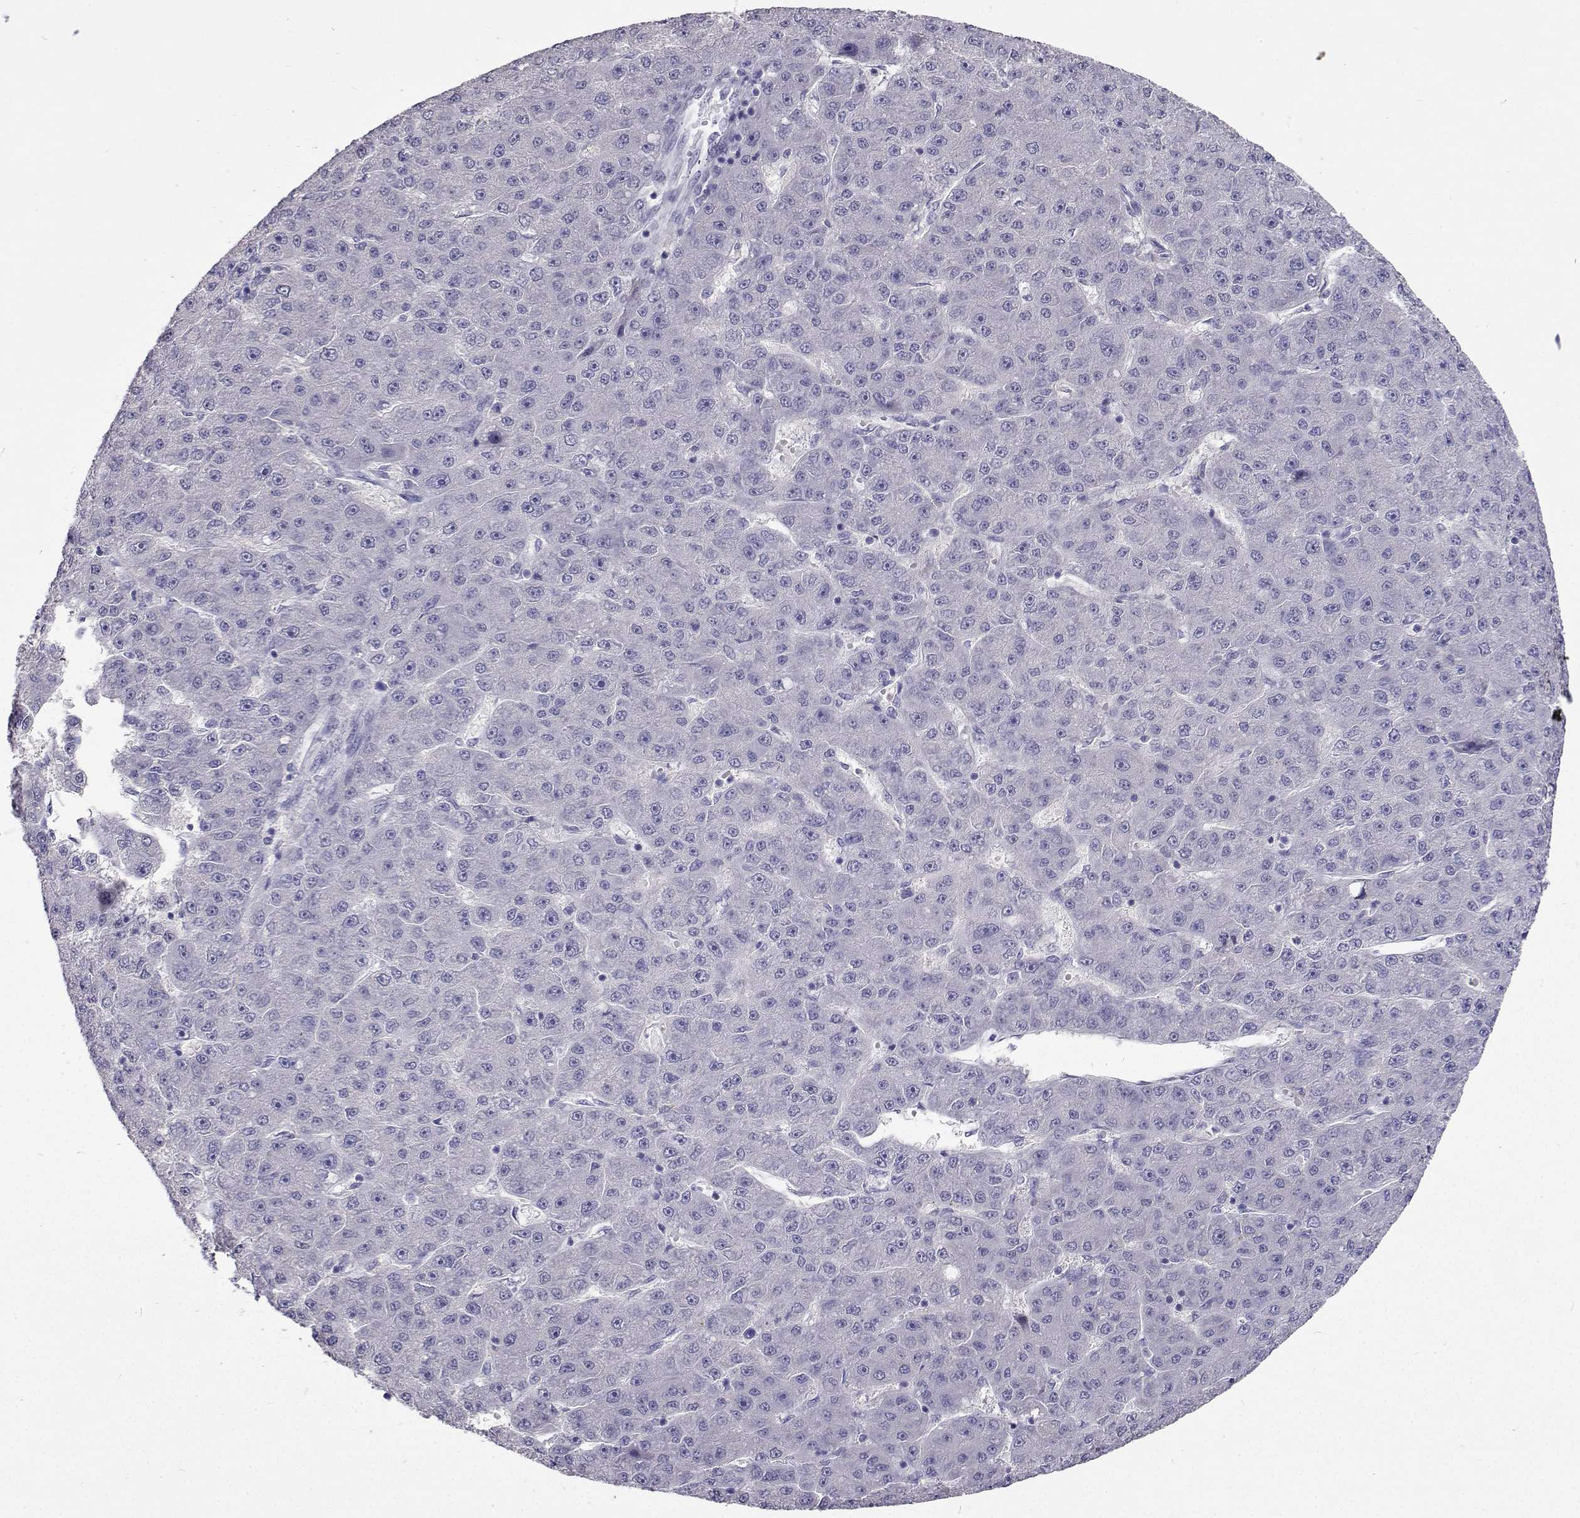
{"staining": {"intensity": "negative", "quantity": "none", "location": "none"}, "tissue": "liver cancer", "cell_type": "Tumor cells", "image_type": "cancer", "snomed": [{"axis": "morphology", "description": "Carcinoma, Hepatocellular, NOS"}, {"axis": "topography", "description": "Liver"}], "caption": "Immunohistochemistry photomicrograph of neoplastic tissue: liver cancer (hepatocellular carcinoma) stained with DAB (3,3'-diaminobenzidine) exhibits no significant protein staining in tumor cells.", "gene": "CFAP44", "patient": {"sex": "male", "age": 67}}